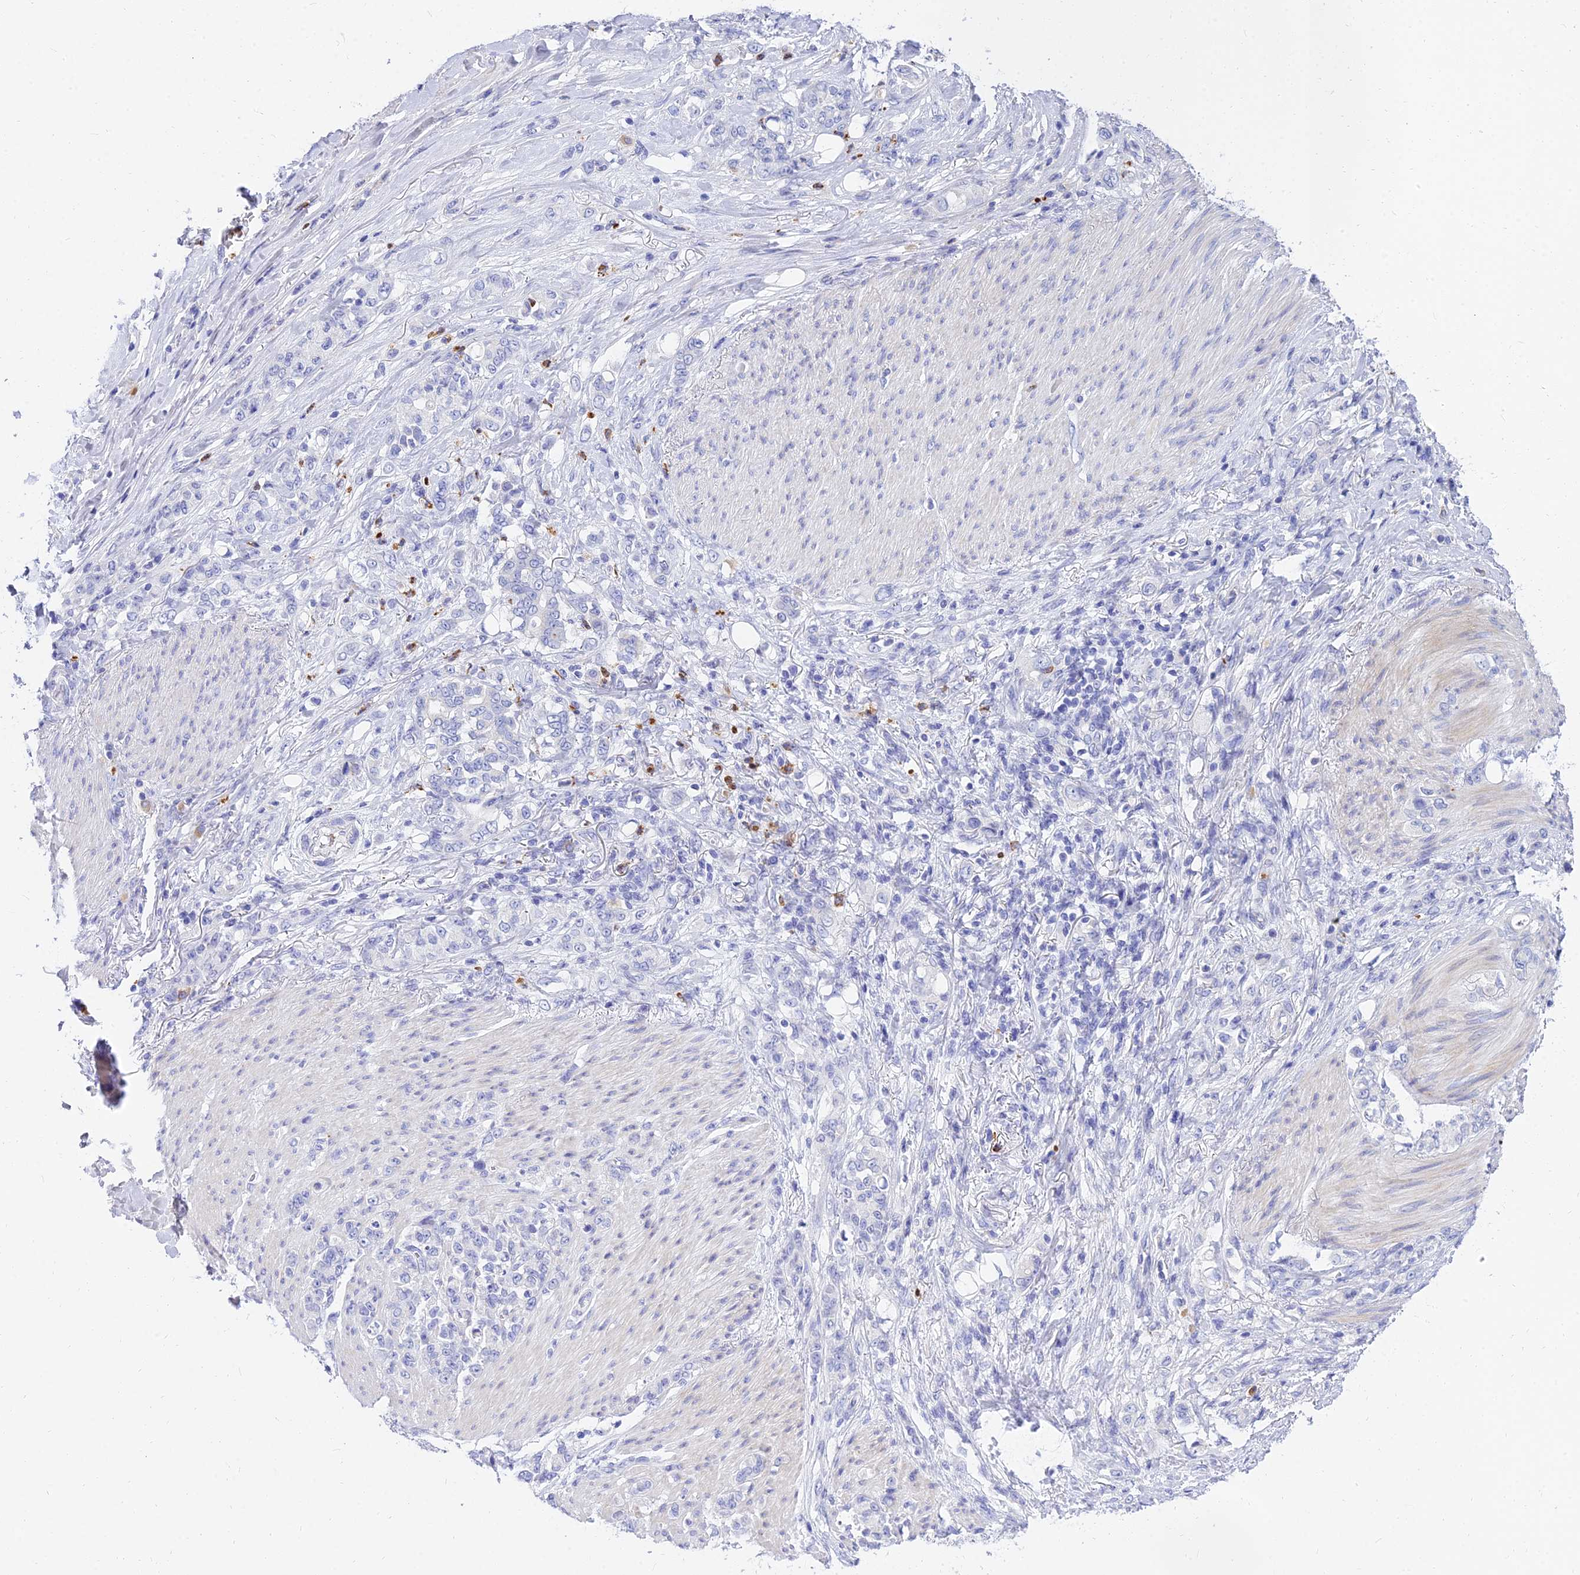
{"staining": {"intensity": "negative", "quantity": "none", "location": "none"}, "tissue": "stomach cancer", "cell_type": "Tumor cells", "image_type": "cancer", "snomed": [{"axis": "morphology", "description": "Adenocarcinoma, NOS"}, {"axis": "topography", "description": "Stomach"}], "caption": "There is no significant expression in tumor cells of adenocarcinoma (stomach). (DAB immunohistochemistry, high magnification).", "gene": "VWC2L", "patient": {"sex": "female", "age": 79}}